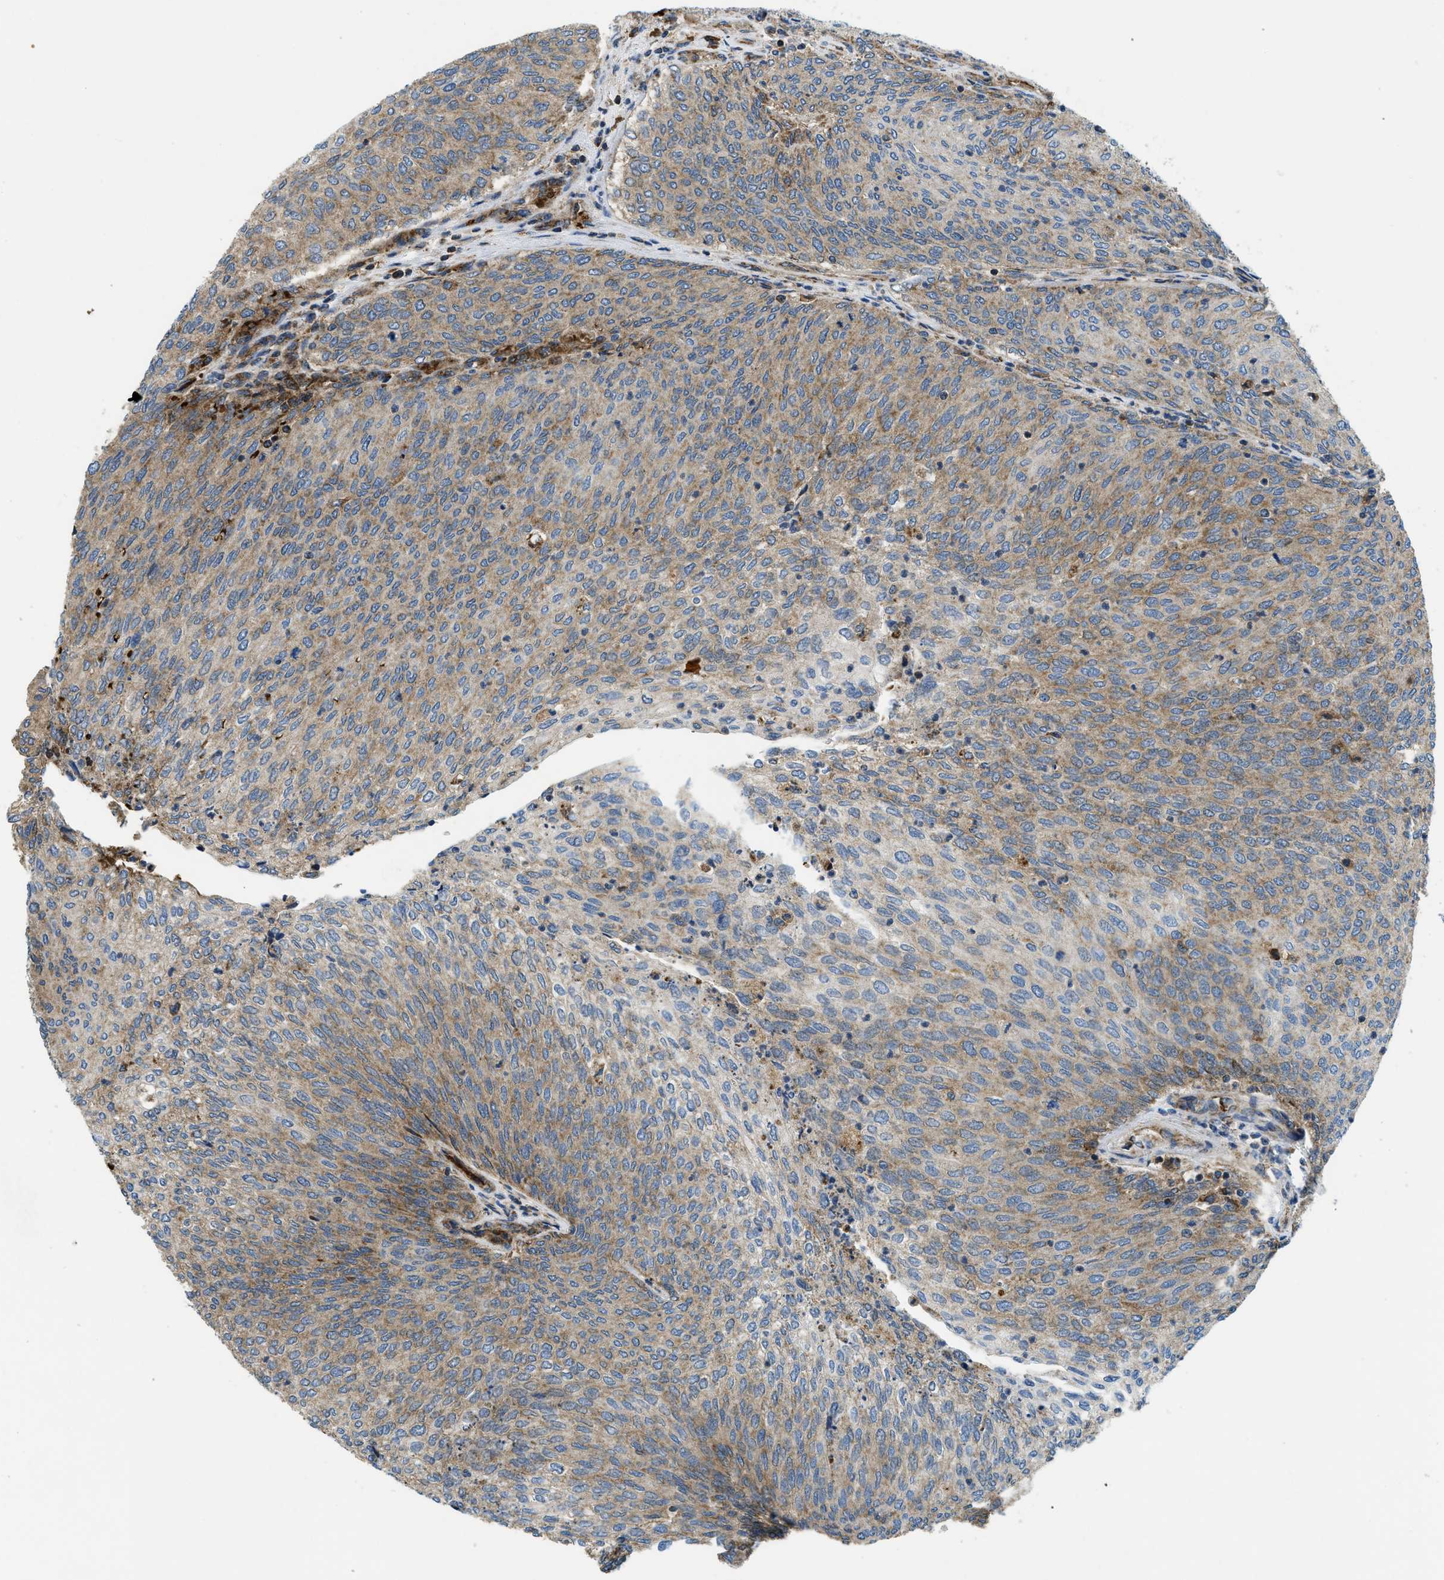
{"staining": {"intensity": "moderate", "quantity": "25%-75%", "location": "cytoplasmic/membranous"}, "tissue": "urothelial cancer", "cell_type": "Tumor cells", "image_type": "cancer", "snomed": [{"axis": "morphology", "description": "Urothelial carcinoma, Low grade"}, {"axis": "topography", "description": "Urinary bladder"}], "caption": "The image shows staining of low-grade urothelial carcinoma, revealing moderate cytoplasmic/membranous protein staining (brown color) within tumor cells.", "gene": "CSPG4", "patient": {"sex": "female", "age": 79}}